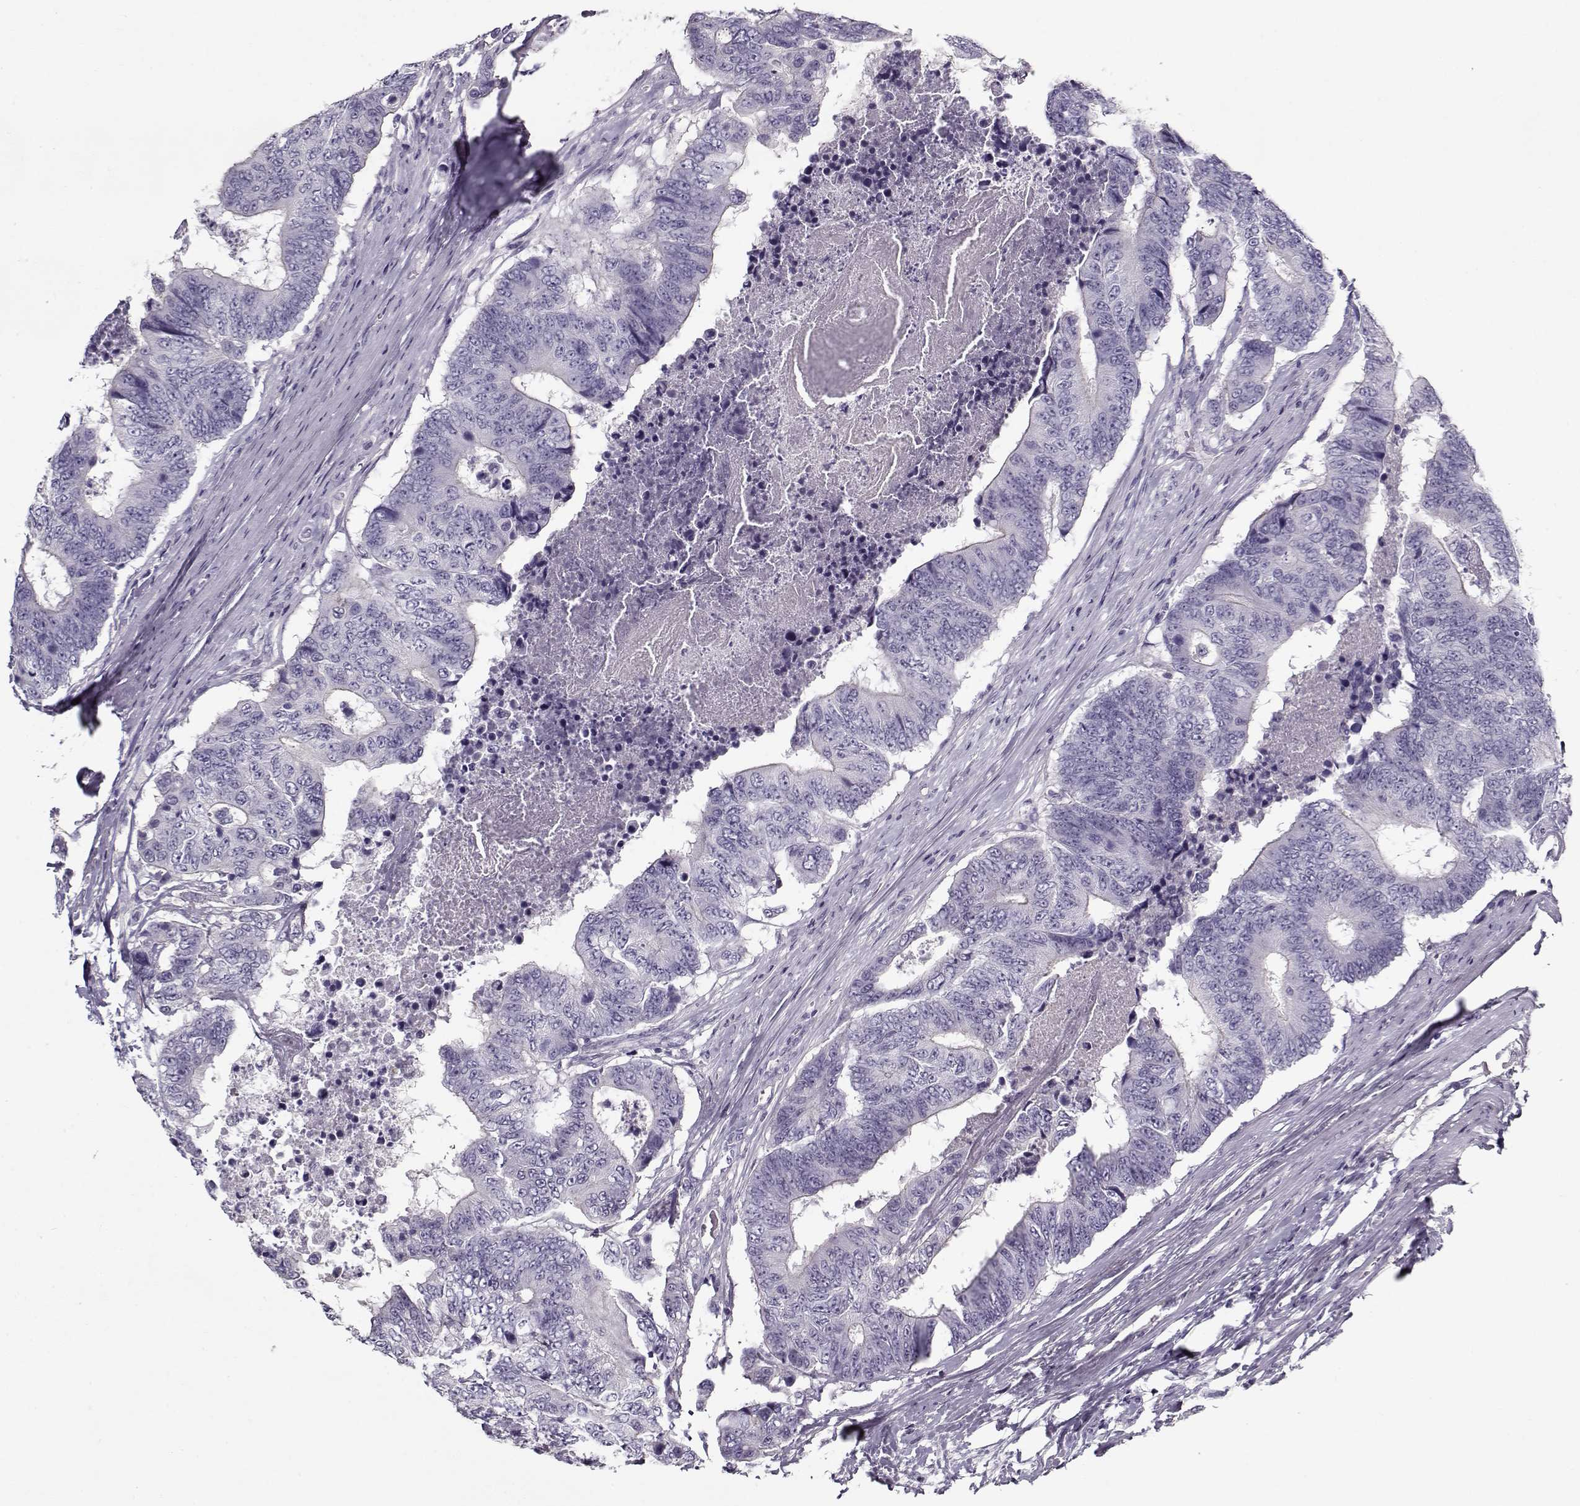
{"staining": {"intensity": "negative", "quantity": "none", "location": "none"}, "tissue": "colorectal cancer", "cell_type": "Tumor cells", "image_type": "cancer", "snomed": [{"axis": "morphology", "description": "Adenocarcinoma, NOS"}, {"axis": "topography", "description": "Colon"}], "caption": "Colorectal adenocarcinoma stained for a protein using immunohistochemistry displays no expression tumor cells.", "gene": "CCDC136", "patient": {"sex": "female", "age": 48}}